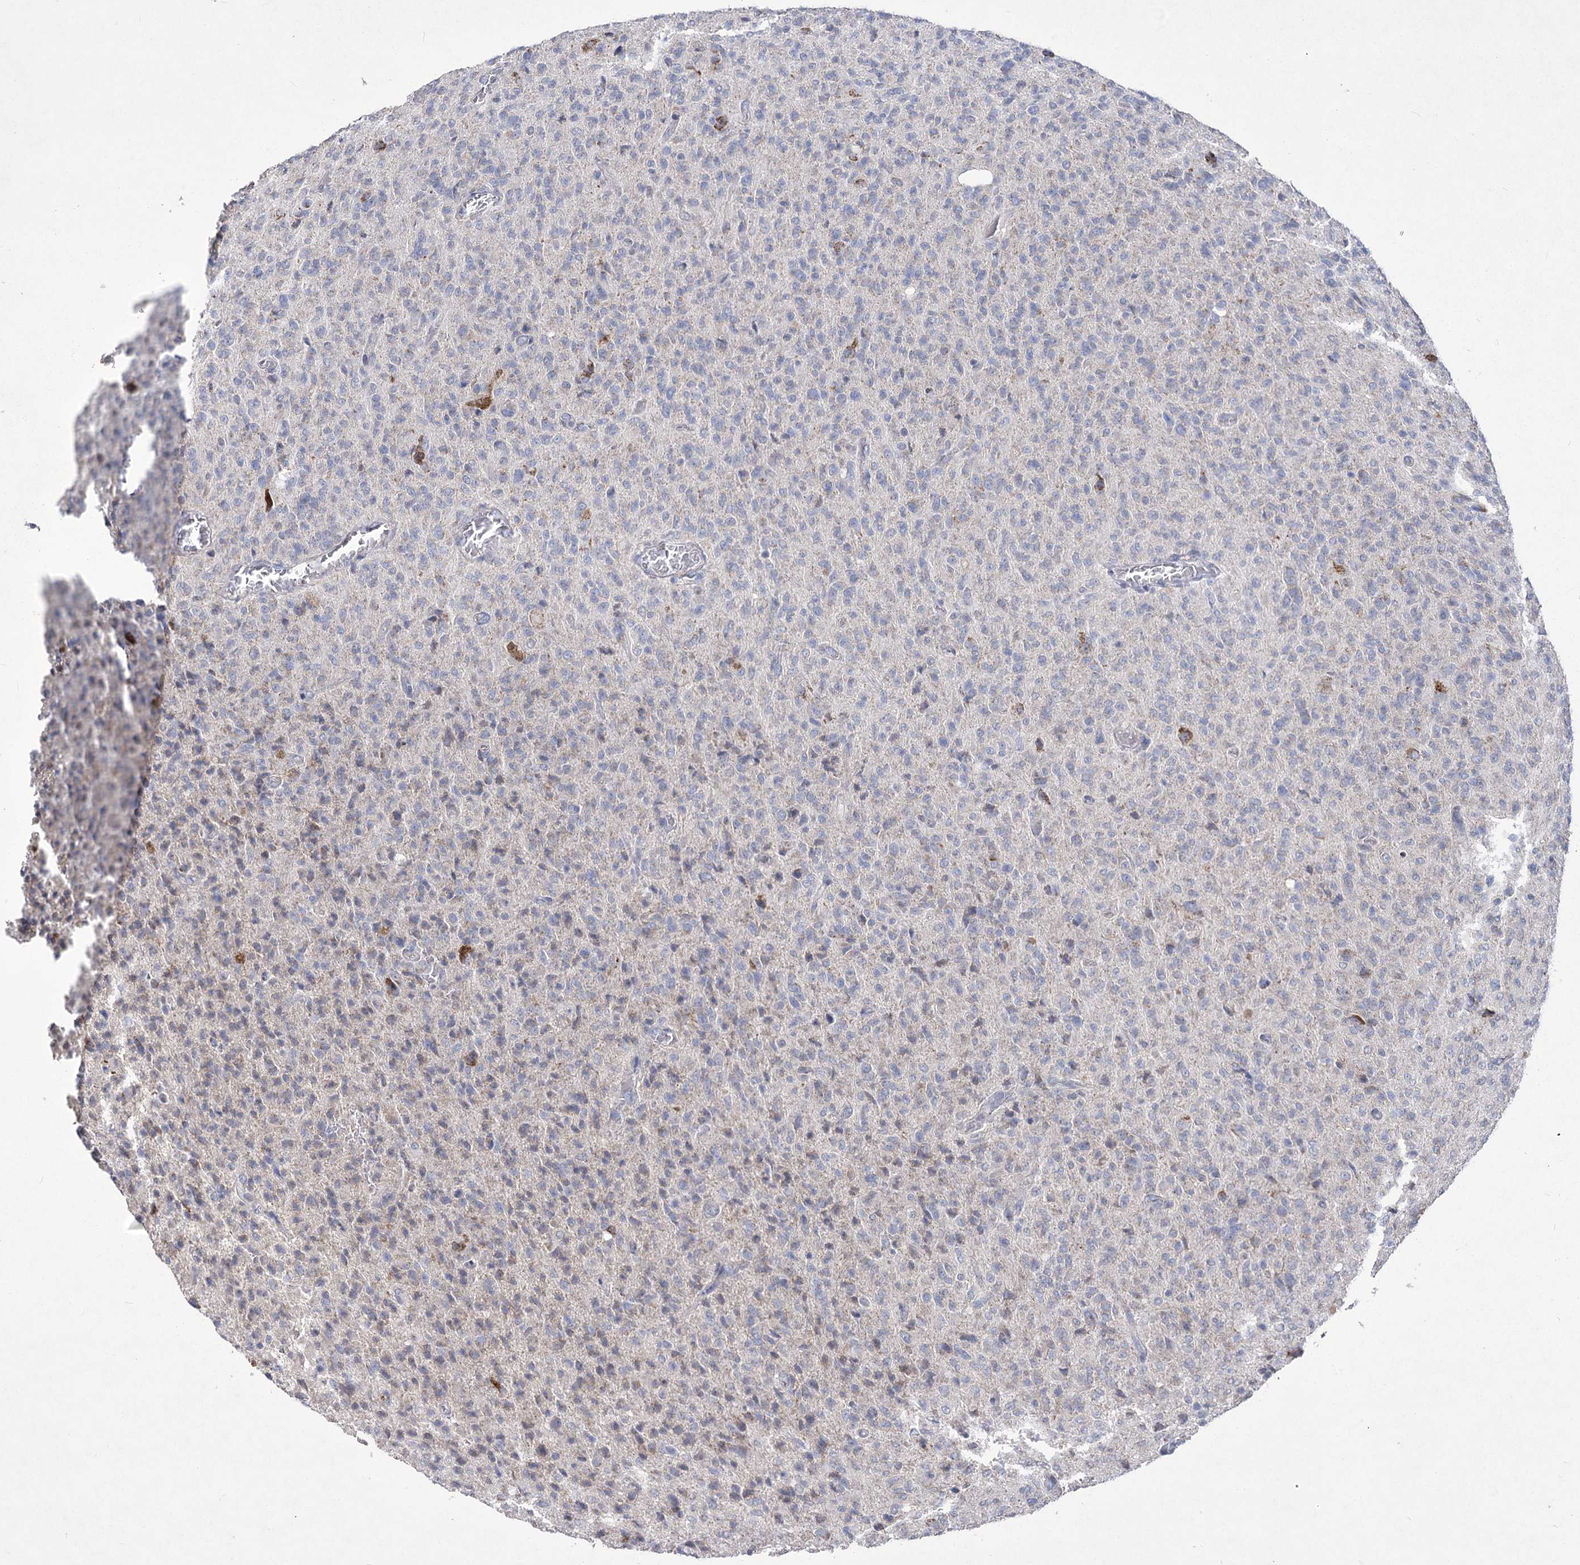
{"staining": {"intensity": "negative", "quantity": "none", "location": "none"}, "tissue": "glioma", "cell_type": "Tumor cells", "image_type": "cancer", "snomed": [{"axis": "morphology", "description": "Glioma, malignant, High grade"}, {"axis": "topography", "description": "Brain"}], "caption": "The image exhibits no staining of tumor cells in malignant glioma (high-grade).", "gene": "PDHB", "patient": {"sex": "female", "age": 57}}